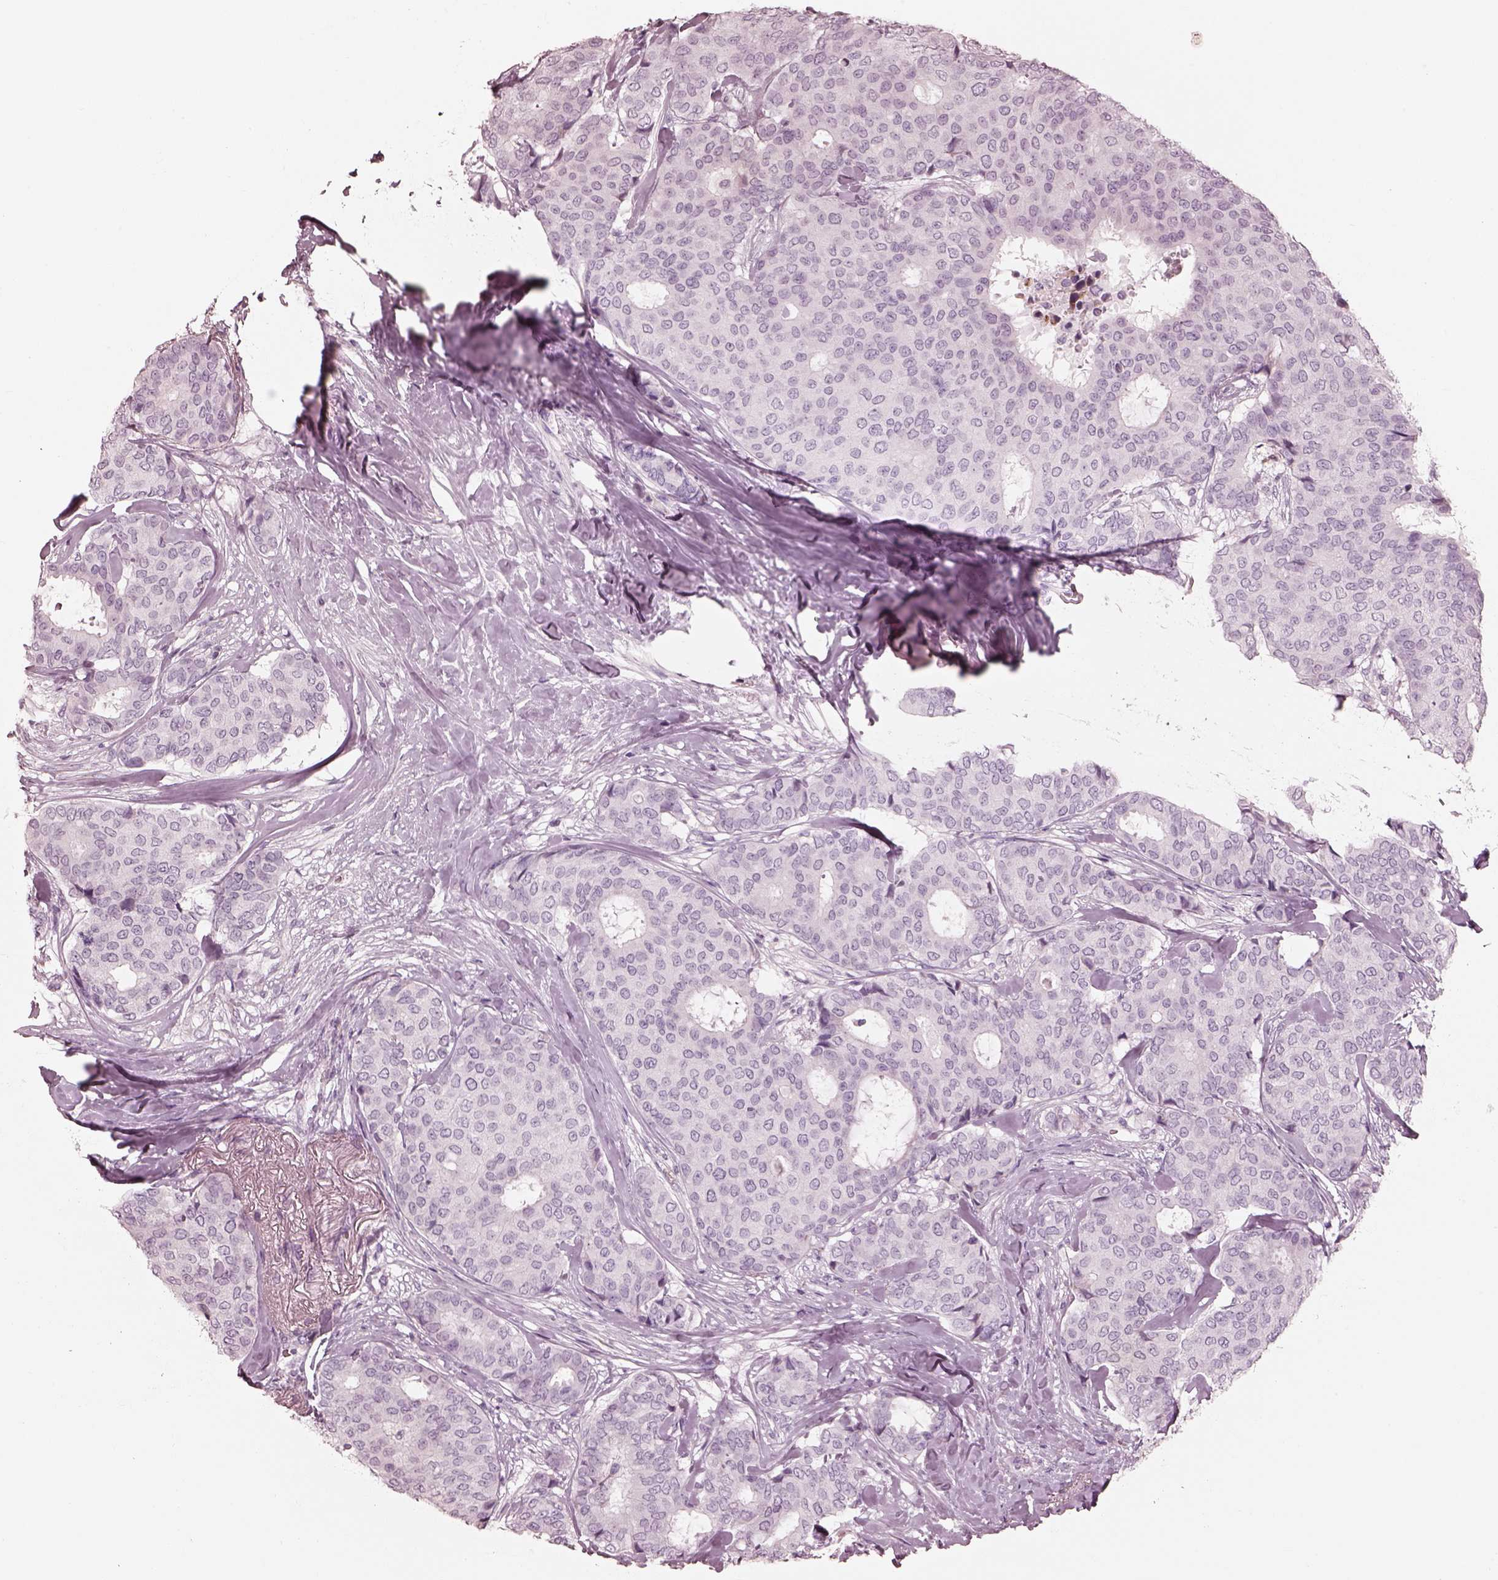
{"staining": {"intensity": "negative", "quantity": "none", "location": "none"}, "tissue": "breast cancer", "cell_type": "Tumor cells", "image_type": "cancer", "snomed": [{"axis": "morphology", "description": "Duct carcinoma"}, {"axis": "topography", "description": "Breast"}], "caption": "Immunohistochemistry micrograph of infiltrating ductal carcinoma (breast) stained for a protein (brown), which shows no expression in tumor cells.", "gene": "CADM2", "patient": {"sex": "female", "age": 75}}